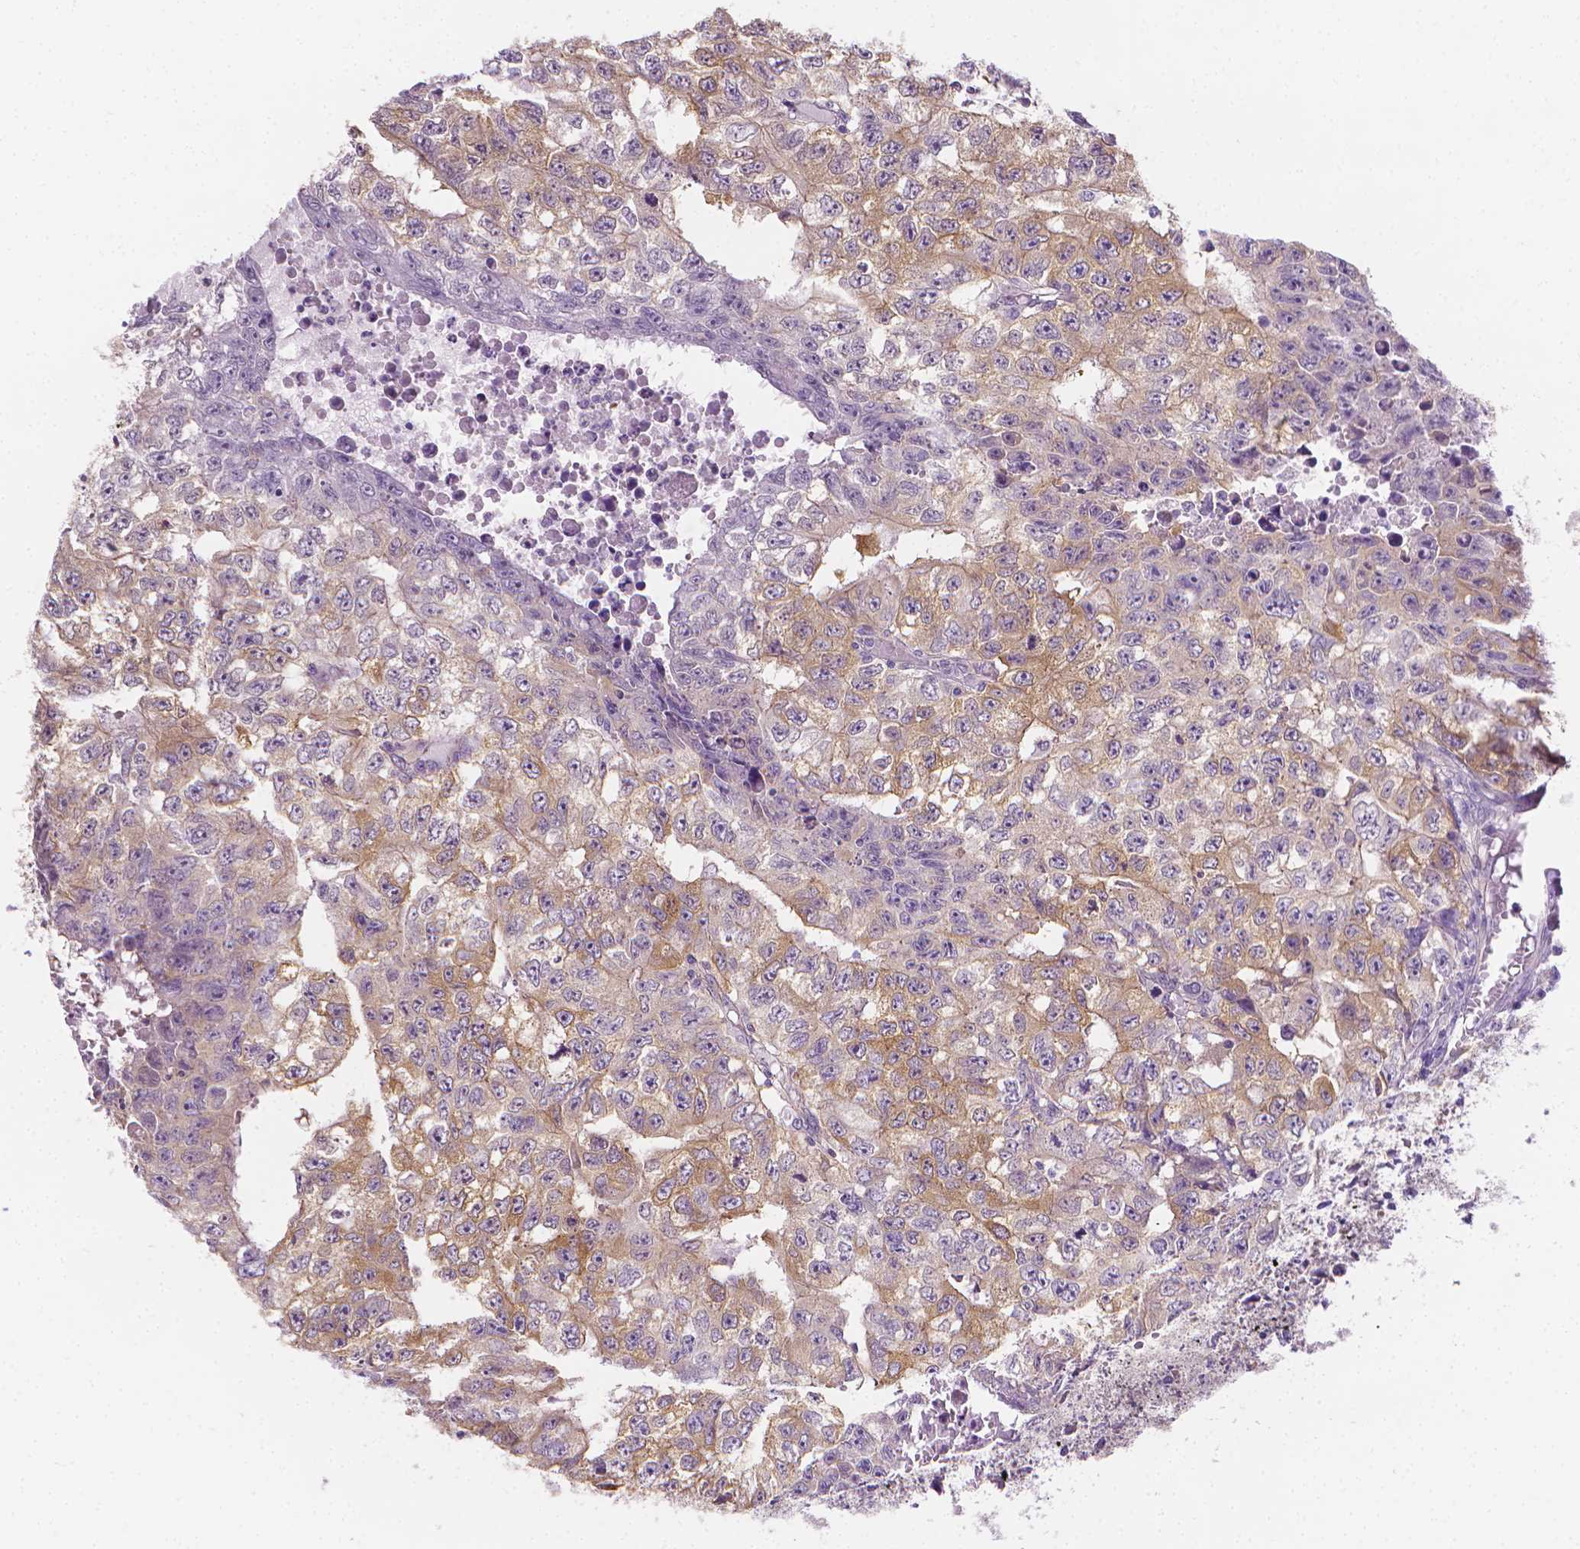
{"staining": {"intensity": "weak", "quantity": ">75%", "location": "cytoplasmic/membranous"}, "tissue": "testis cancer", "cell_type": "Tumor cells", "image_type": "cancer", "snomed": [{"axis": "morphology", "description": "Carcinoma, Embryonal, NOS"}, {"axis": "morphology", "description": "Teratoma, malignant, NOS"}, {"axis": "topography", "description": "Testis"}], "caption": "IHC (DAB) staining of human embryonal carcinoma (testis) demonstrates weak cytoplasmic/membranous protein staining in about >75% of tumor cells. (IHC, brightfield microscopy, high magnification).", "gene": "FASN", "patient": {"sex": "male", "age": 24}}